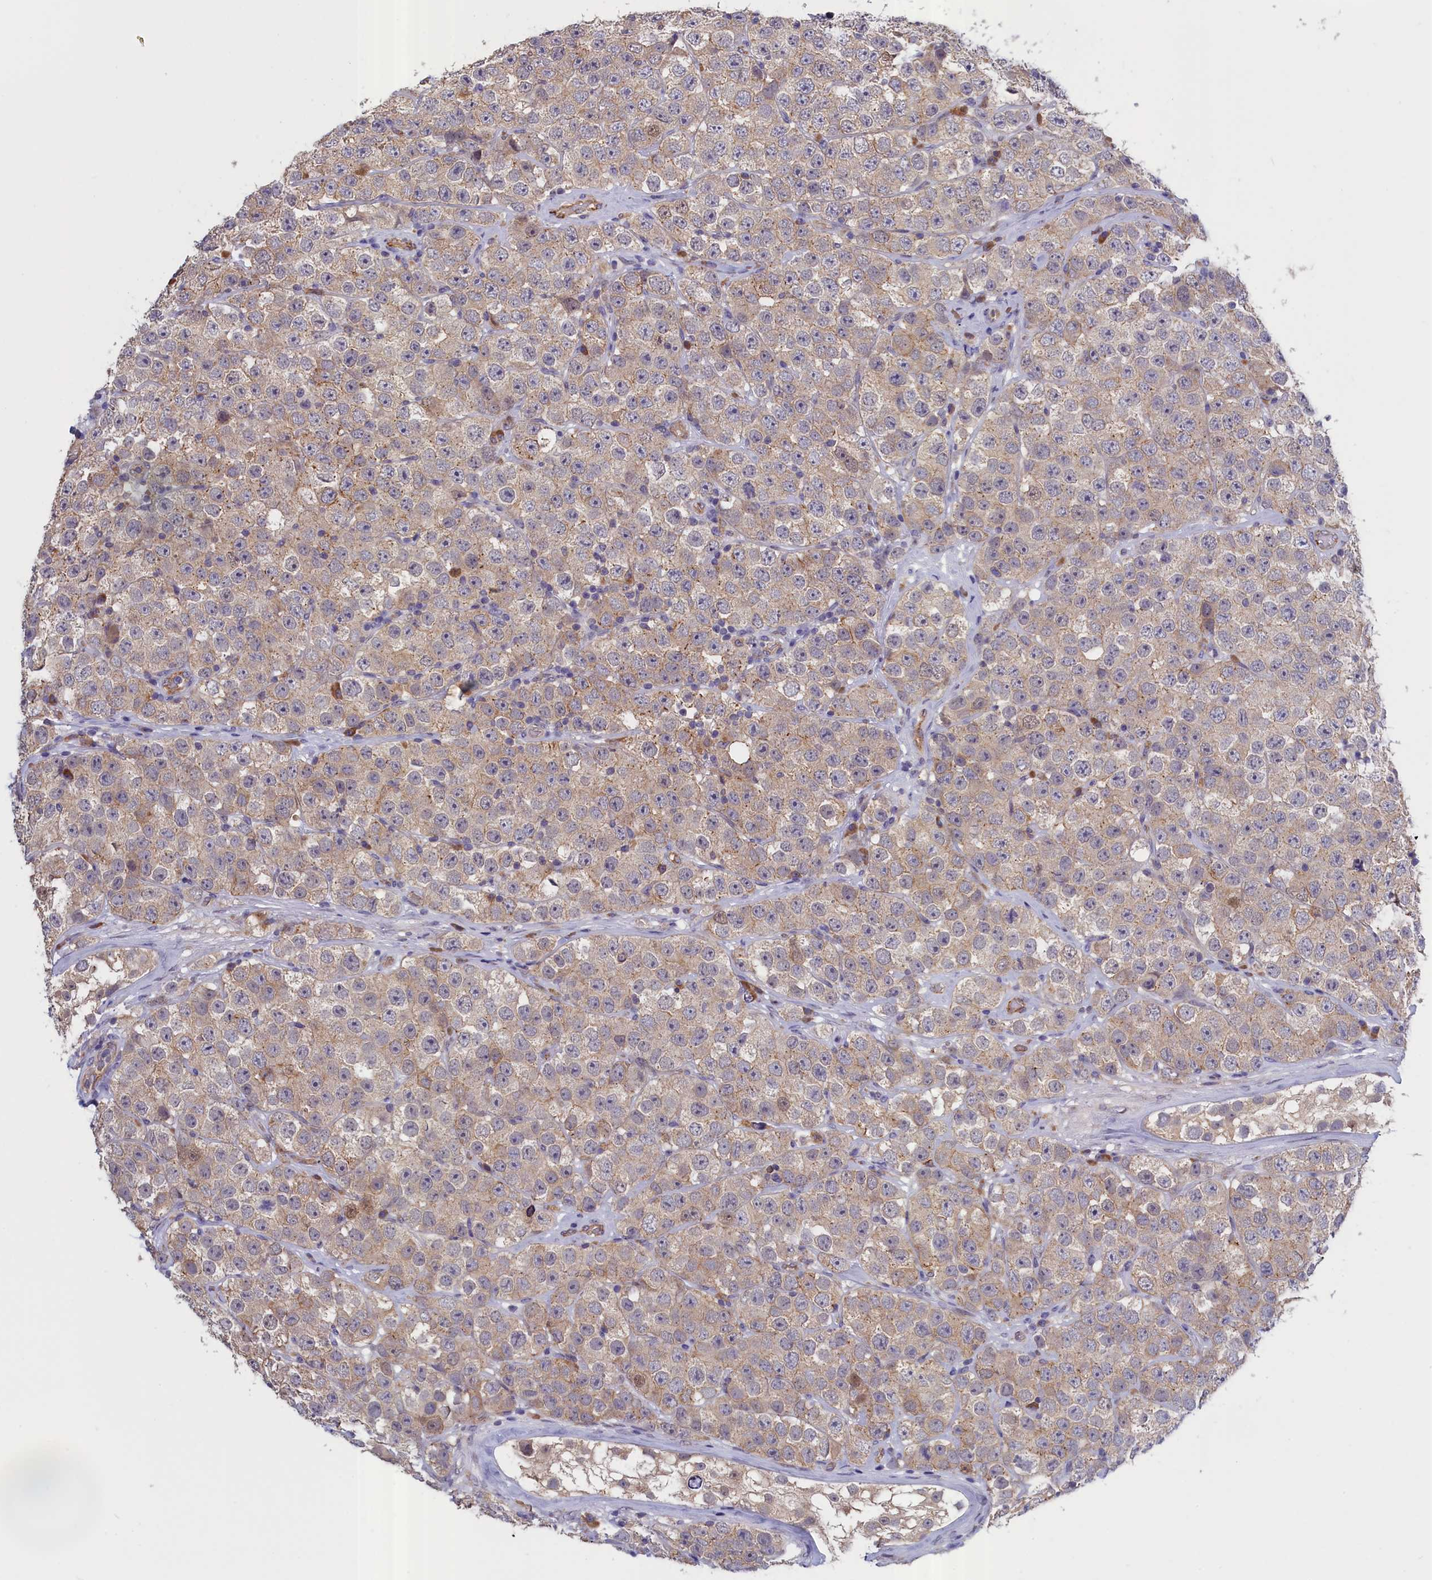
{"staining": {"intensity": "weak", "quantity": "<25%", "location": "cytoplasmic/membranous"}, "tissue": "testis cancer", "cell_type": "Tumor cells", "image_type": "cancer", "snomed": [{"axis": "morphology", "description": "Seminoma, NOS"}, {"axis": "topography", "description": "Testis"}], "caption": "Protein analysis of testis seminoma reveals no significant expression in tumor cells. (DAB immunohistochemistry (IHC) visualized using brightfield microscopy, high magnification).", "gene": "COL19A1", "patient": {"sex": "male", "age": 28}}